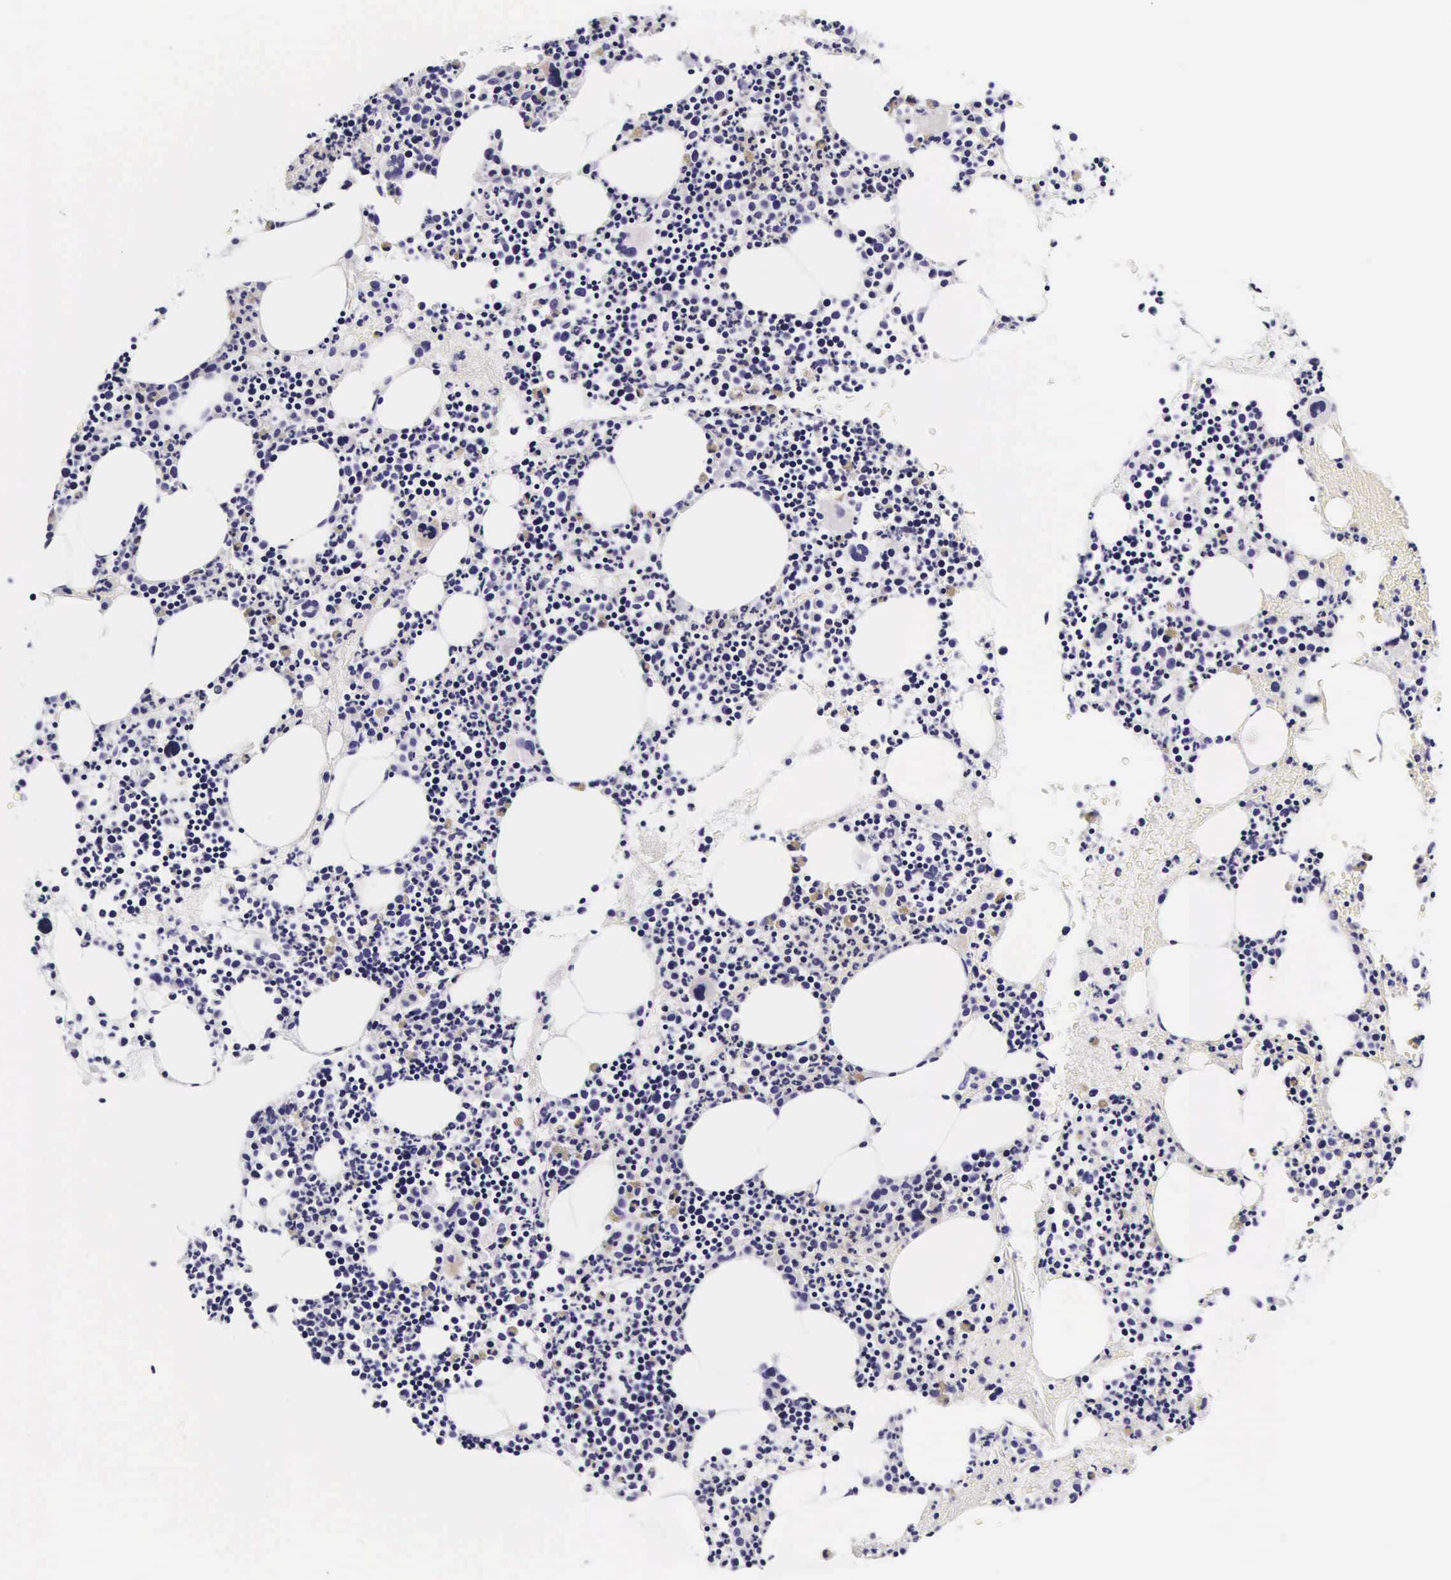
{"staining": {"intensity": "negative", "quantity": "none", "location": "none"}, "tissue": "bone marrow", "cell_type": "Hematopoietic cells", "image_type": "normal", "snomed": [{"axis": "morphology", "description": "Normal tissue, NOS"}, {"axis": "topography", "description": "Bone marrow"}], "caption": "A high-resolution photomicrograph shows IHC staining of benign bone marrow, which demonstrates no significant expression in hematopoietic cells. (Stains: DAB immunohistochemistry with hematoxylin counter stain, Microscopy: brightfield microscopy at high magnification).", "gene": "UPRT", "patient": {"sex": "male", "age": 82}}